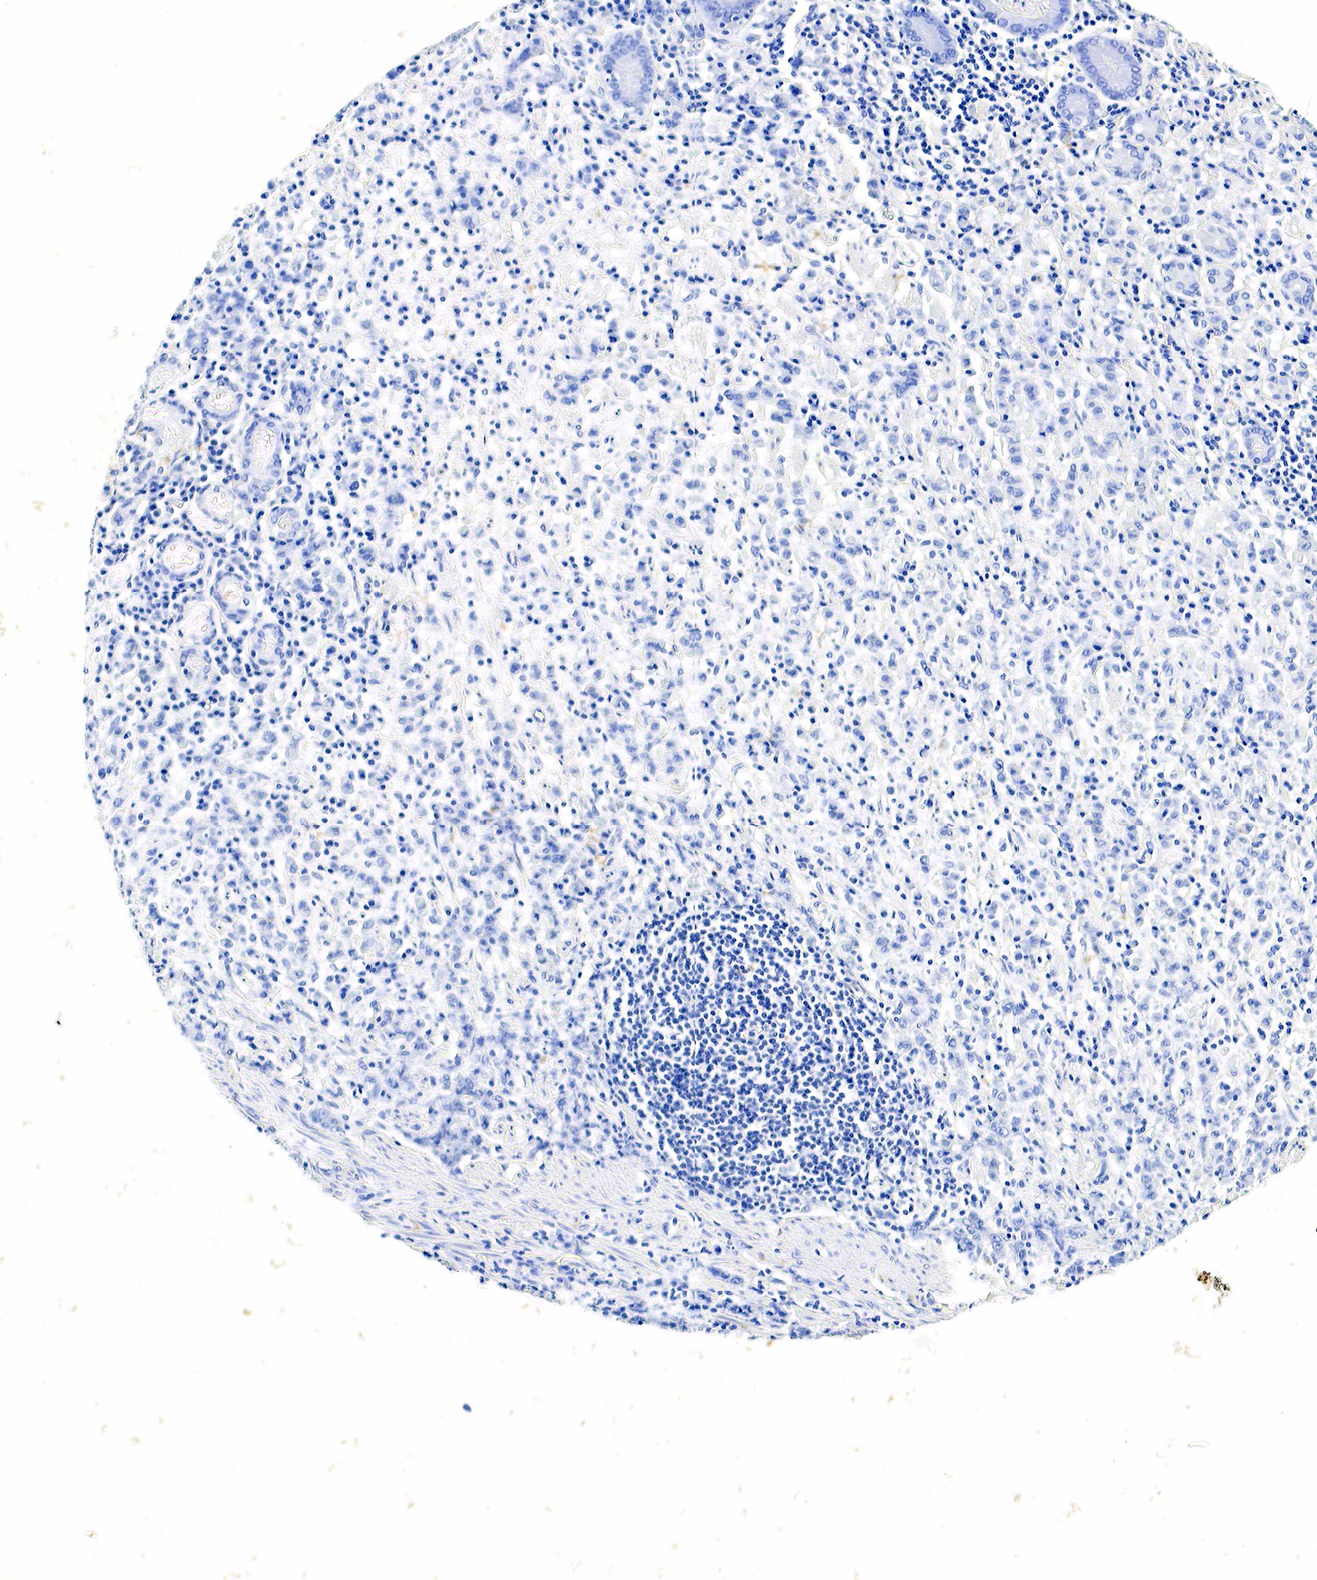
{"staining": {"intensity": "negative", "quantity": "none", "location": "none"}, "tissue": "stomach cancer", "cell_type": "Tumor cells", "image_type": "cancer", "snomed": [{"axis": "morphology", "description": "Adenocarcinoma, NOS"}, {"axis": "topography", "description": "Stomach, lower"}], "caption": "Immunohistochemistry of adenocarcinoma (stomach) demonstrates no positivity in tumor cells. (DAB IHC visualized using brightfield microscopy, high magnification).", "gene": "GCG", "patient": {"sex": "male", "age": 88}}